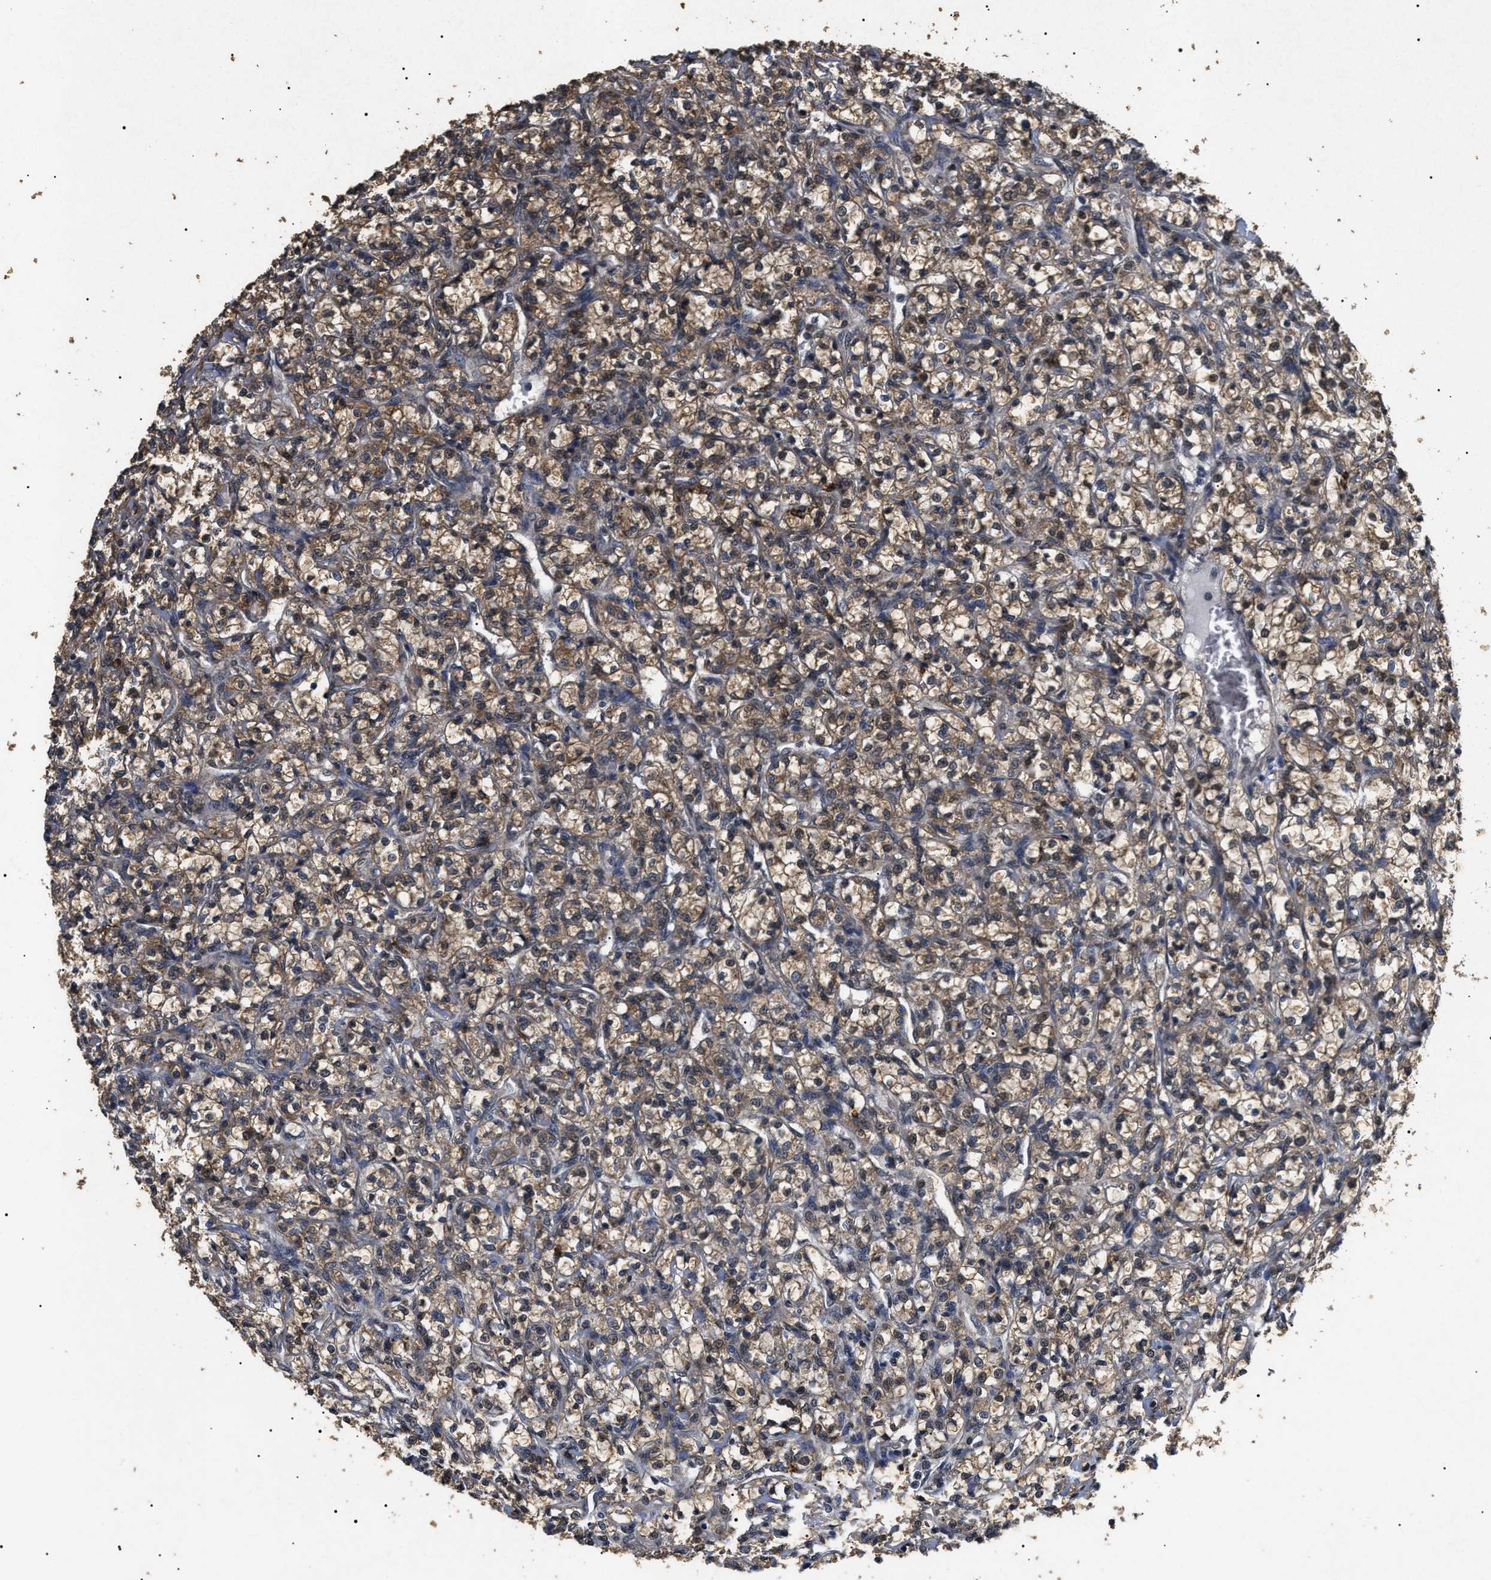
{"staining": {"intensity": "weak", "quantity": ">75%", "location": "cytoplasmic/membranous,nuclear"}, "tissue": "renal cancer", "cell_type": "Tumor cells", "image_type": "cancer", "snomed": [{"axis": "morphology", "description": "Adenocarcinoma, NOS"}, {"axis": "topography", "description": "Kidney"}], "caption": "Brown immunohistochemical staining in renal cancer (adenocarcinoma) displays weak cytoplasmic/membranous and nuclear positivity in approximately >75% of tumor cells.", "gene": "ANP32E", "patient": {"sex": "female", "age": 69}}